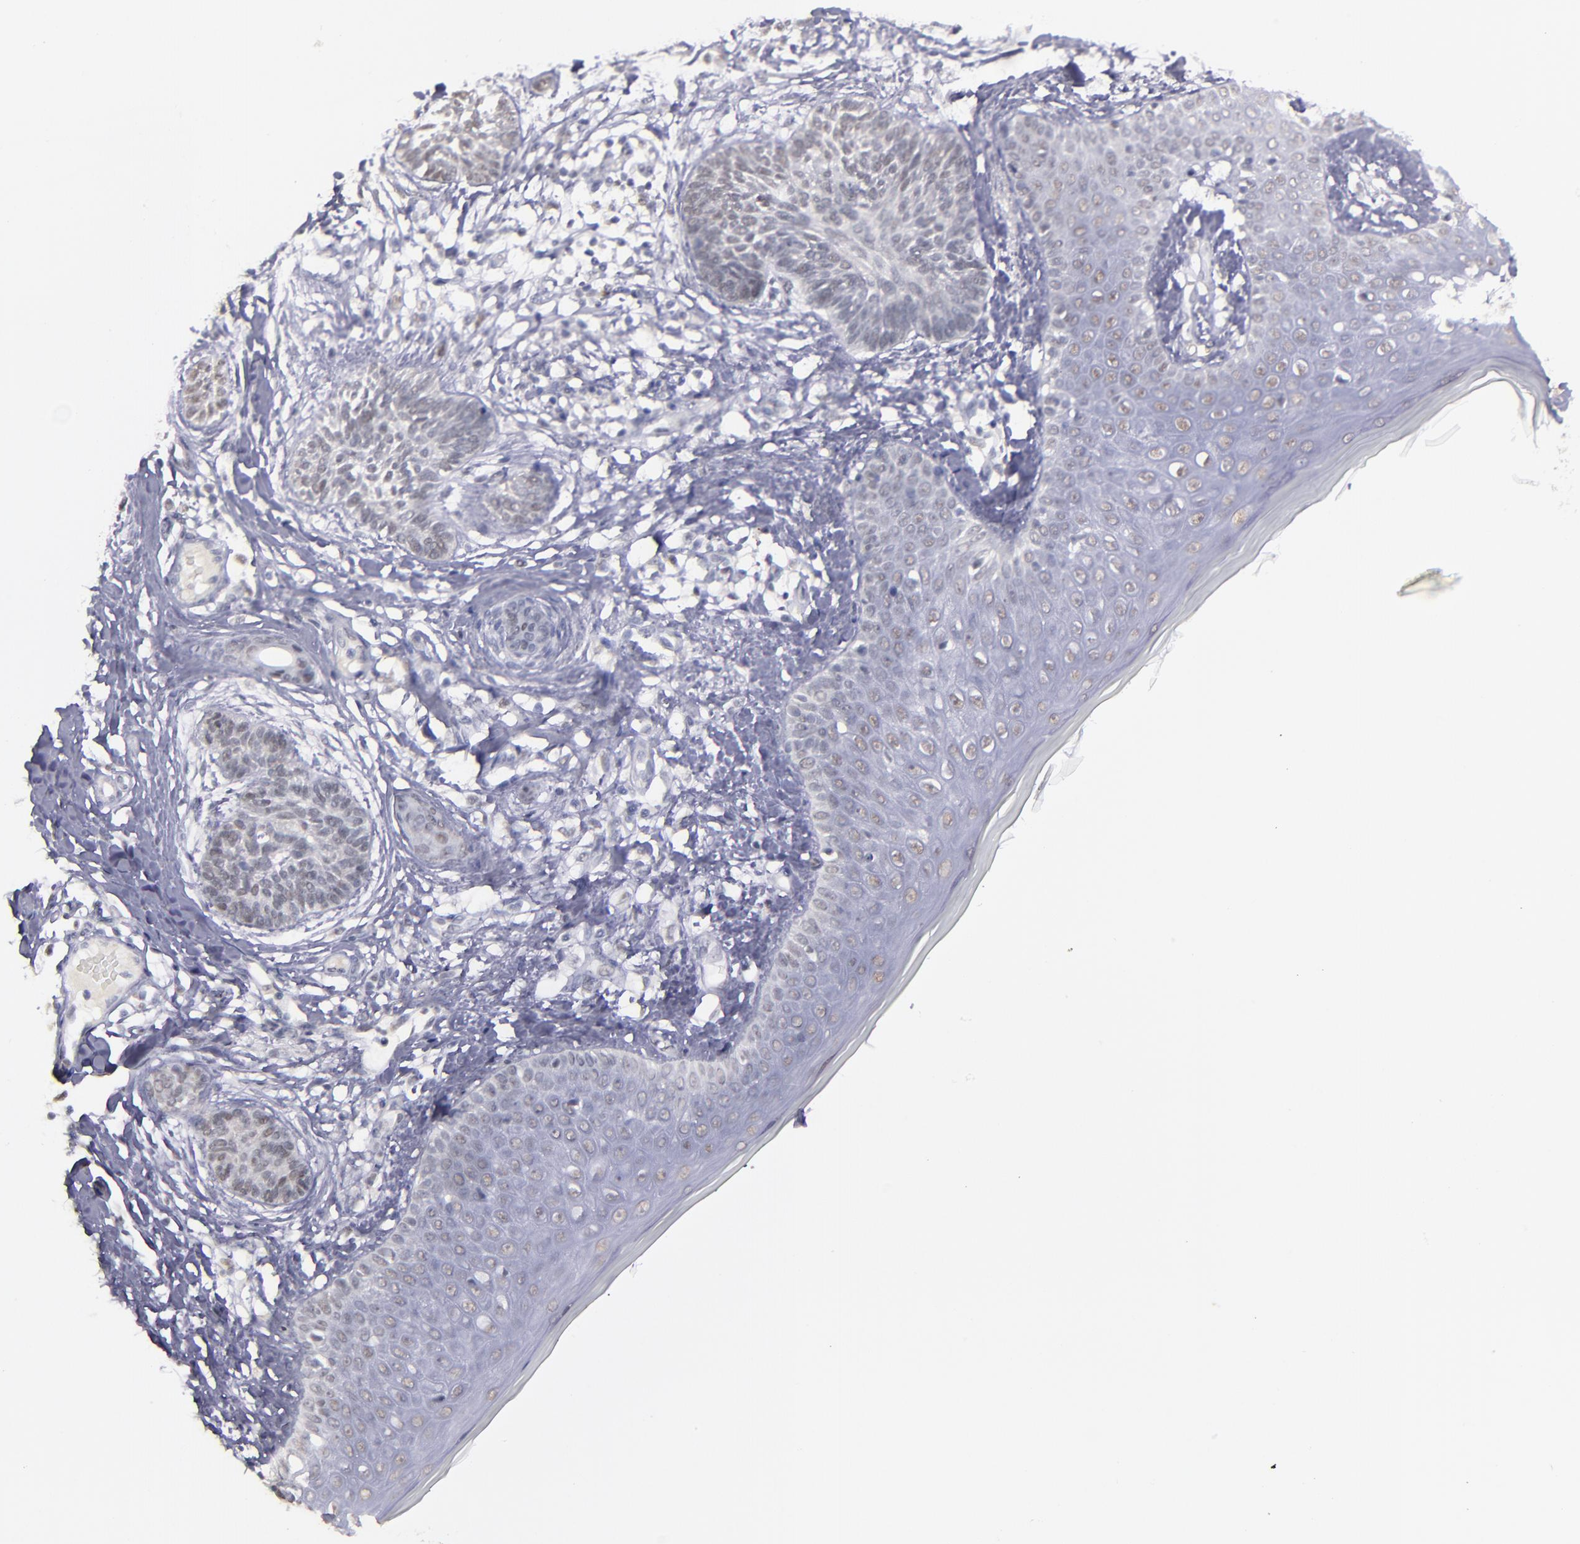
{"staining": {"intensity": "weak", "quantity": "<25%", "location": "nuclear"}, "tissue": "skin cancer", "cell_type": "Tumor cells", "image_type": "cancer", "snomed": [{"axis": "morphology", "description": "Normal tissue, NOS"}, {"axis": "morphology", "description": "Basal cell carcinoma"}, {"axis": "topography", "description": "Skin"}], "caption": "DAB (3,3'-diaminobenzidine) immunohistochemical staining of human skin basal cell carcinoma demonstrates no significant positivity in tumor cells. (Brightfield microscopy of DAB IHC at high magnification).", "gene": "OTUB2", "patient": {"sex": "male", "age": 63}}